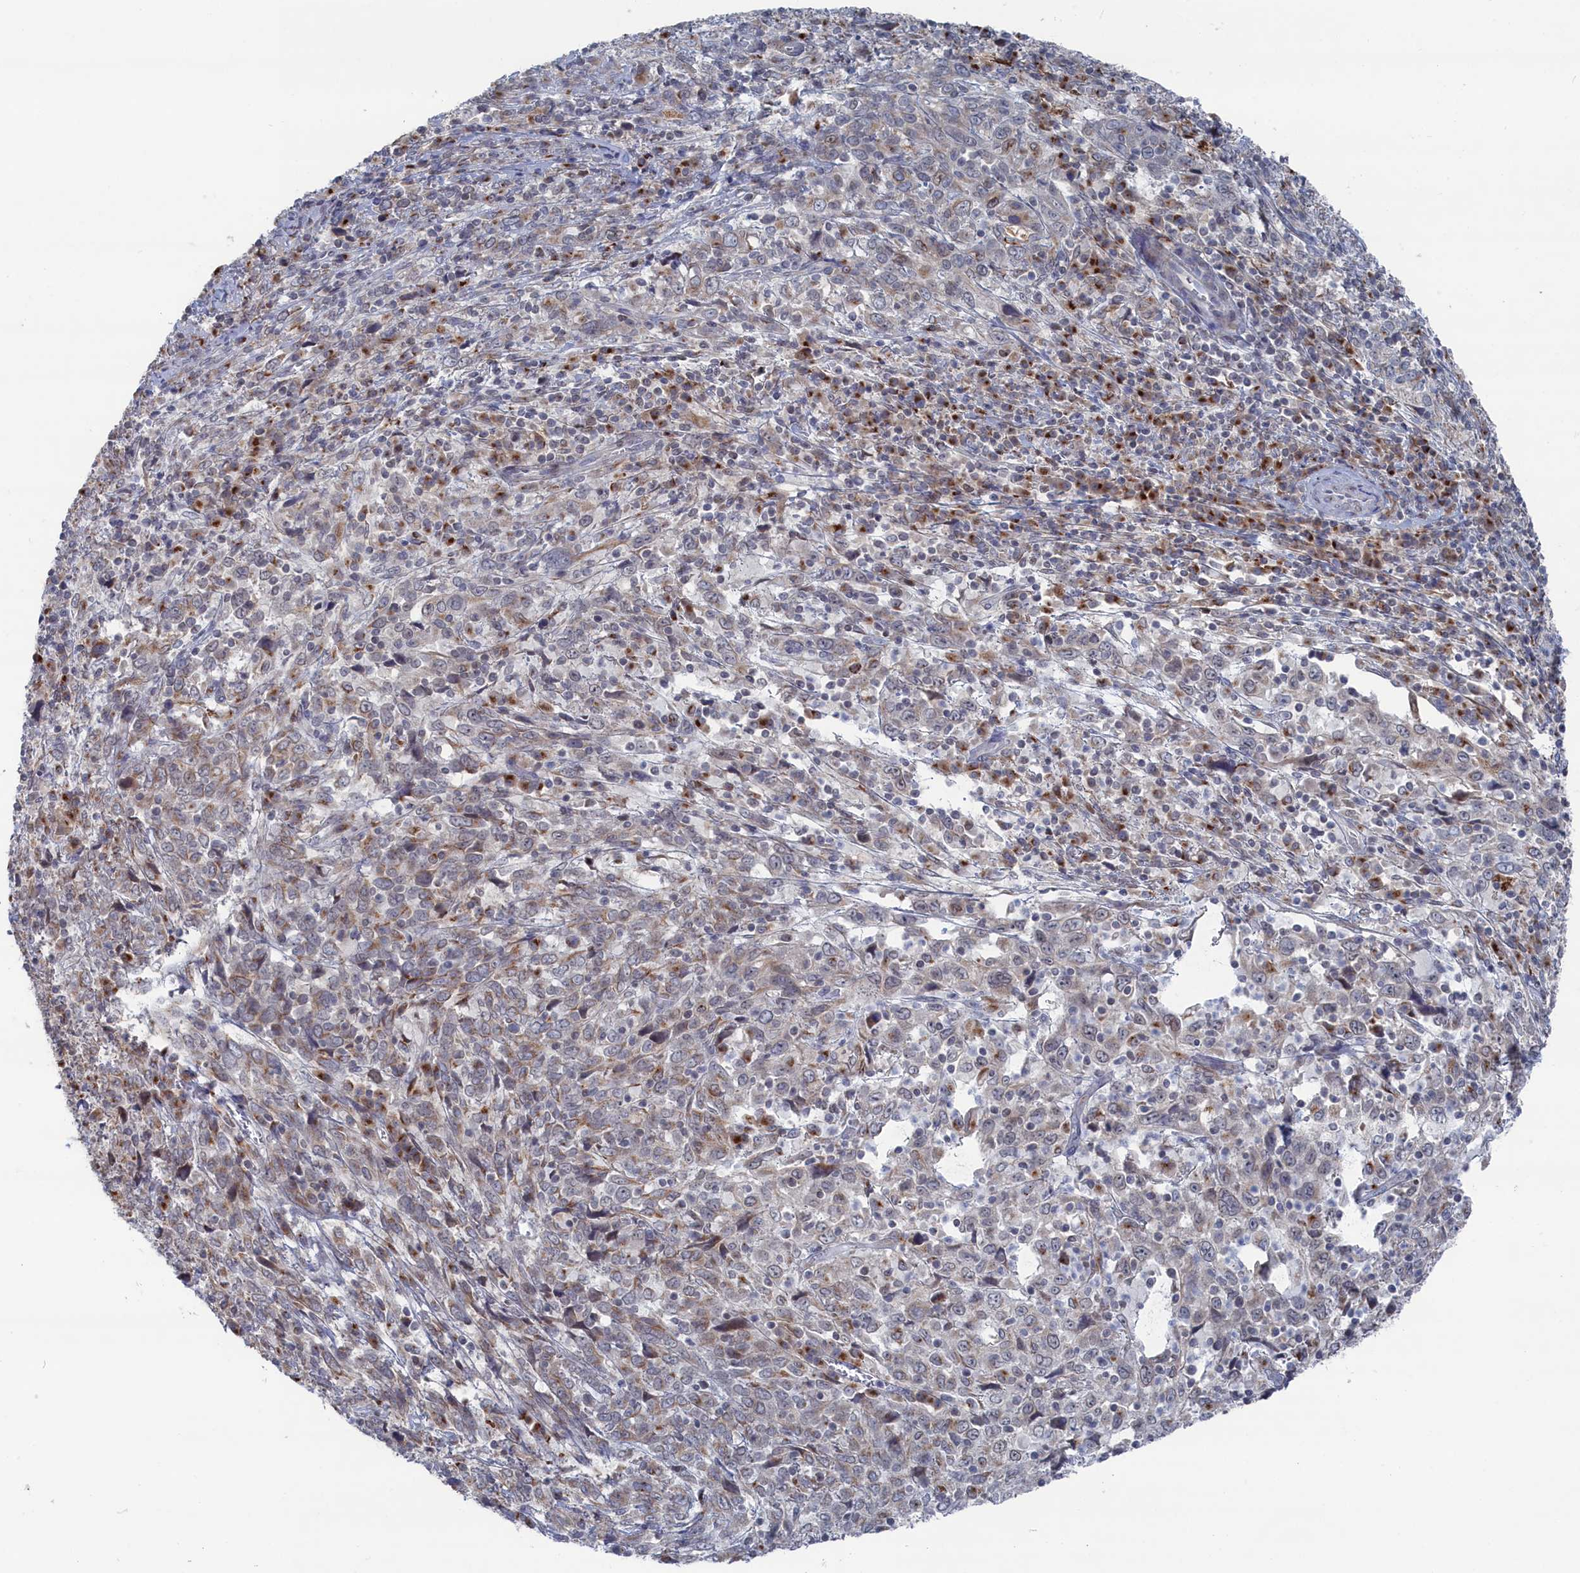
{"staining": {"intensity": "moderate", "quantity": "<25%", "location": "cytoplasmic/membranous"}, "tissue": "cervical cancer", "cell_type": "Tumor cells", "image_type": "cancer", "snomed": [{"axis": "morphology", "description": "Squamous cell carcinoma, NOS"}, {"axis": "topography", "description": "Cervix"}], "caption": "A brown stain highlights moderate cytoplasmic/membranous positivity of a protein in human cervical squamous cell carcinoma tumor cells.", "gene": "IRX1", "patient": {"sex": "female", "age": 46}}